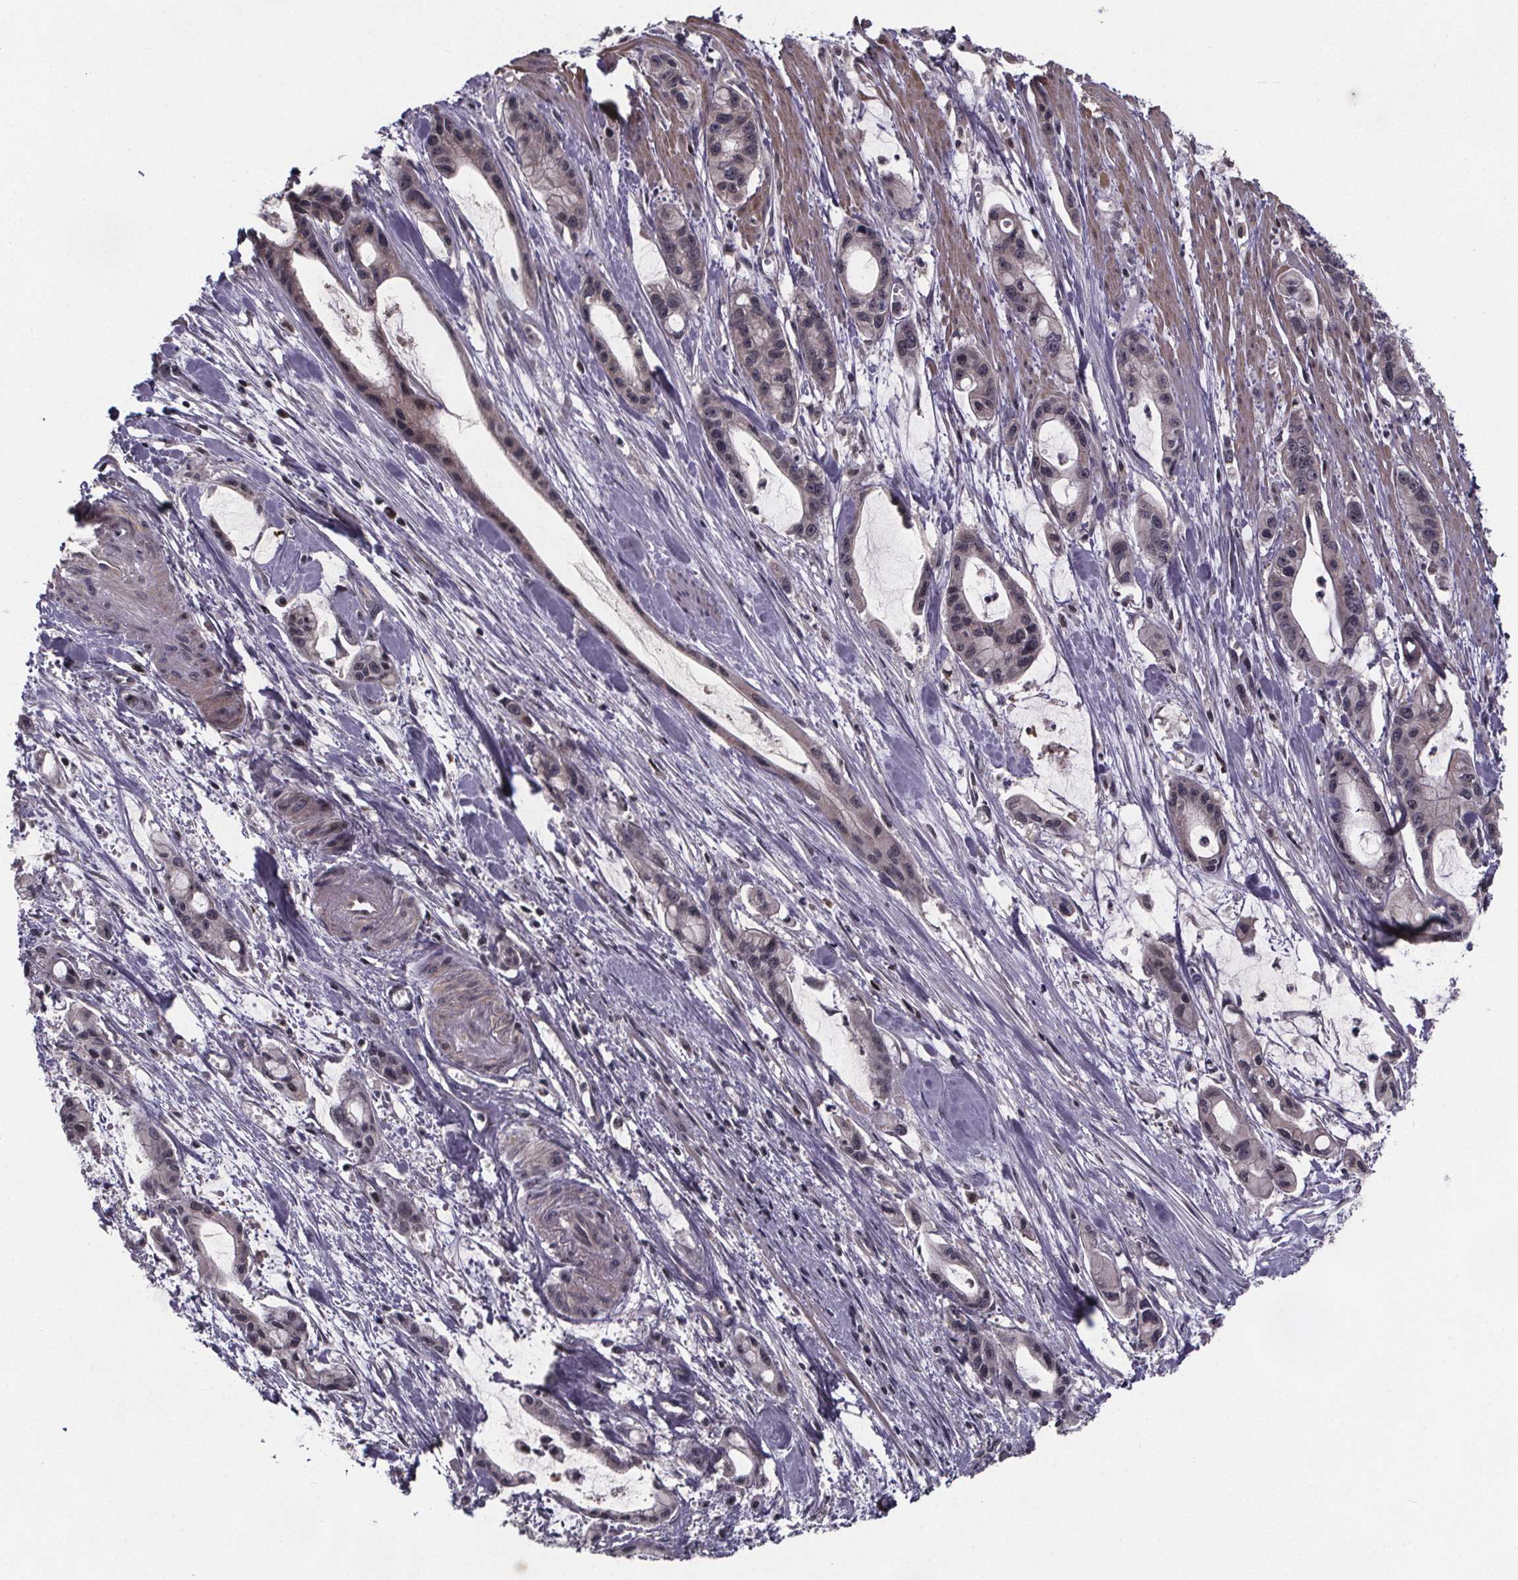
{"staining": {"intensity": "weak", "quantity": "<25%", "location": "cytoplasmic/membranous"}, "tissue": "pancreatic cancer", "cell_type": "Tumor cells", "image_type": "cancer", "snomed": [{"axis": "morphology", "description": "Adenocarcinoma, NOS"}, {"axis": "topography", "description": "Pancreas"}], "caption": "The micrograph exhibits no significant positivity in tumor cells of pancreatic cancer. (IHC, brightfield microscopy, high magnification).", "gene": "FN3KRP", "patient": {"sex": "male", "age": 48}}